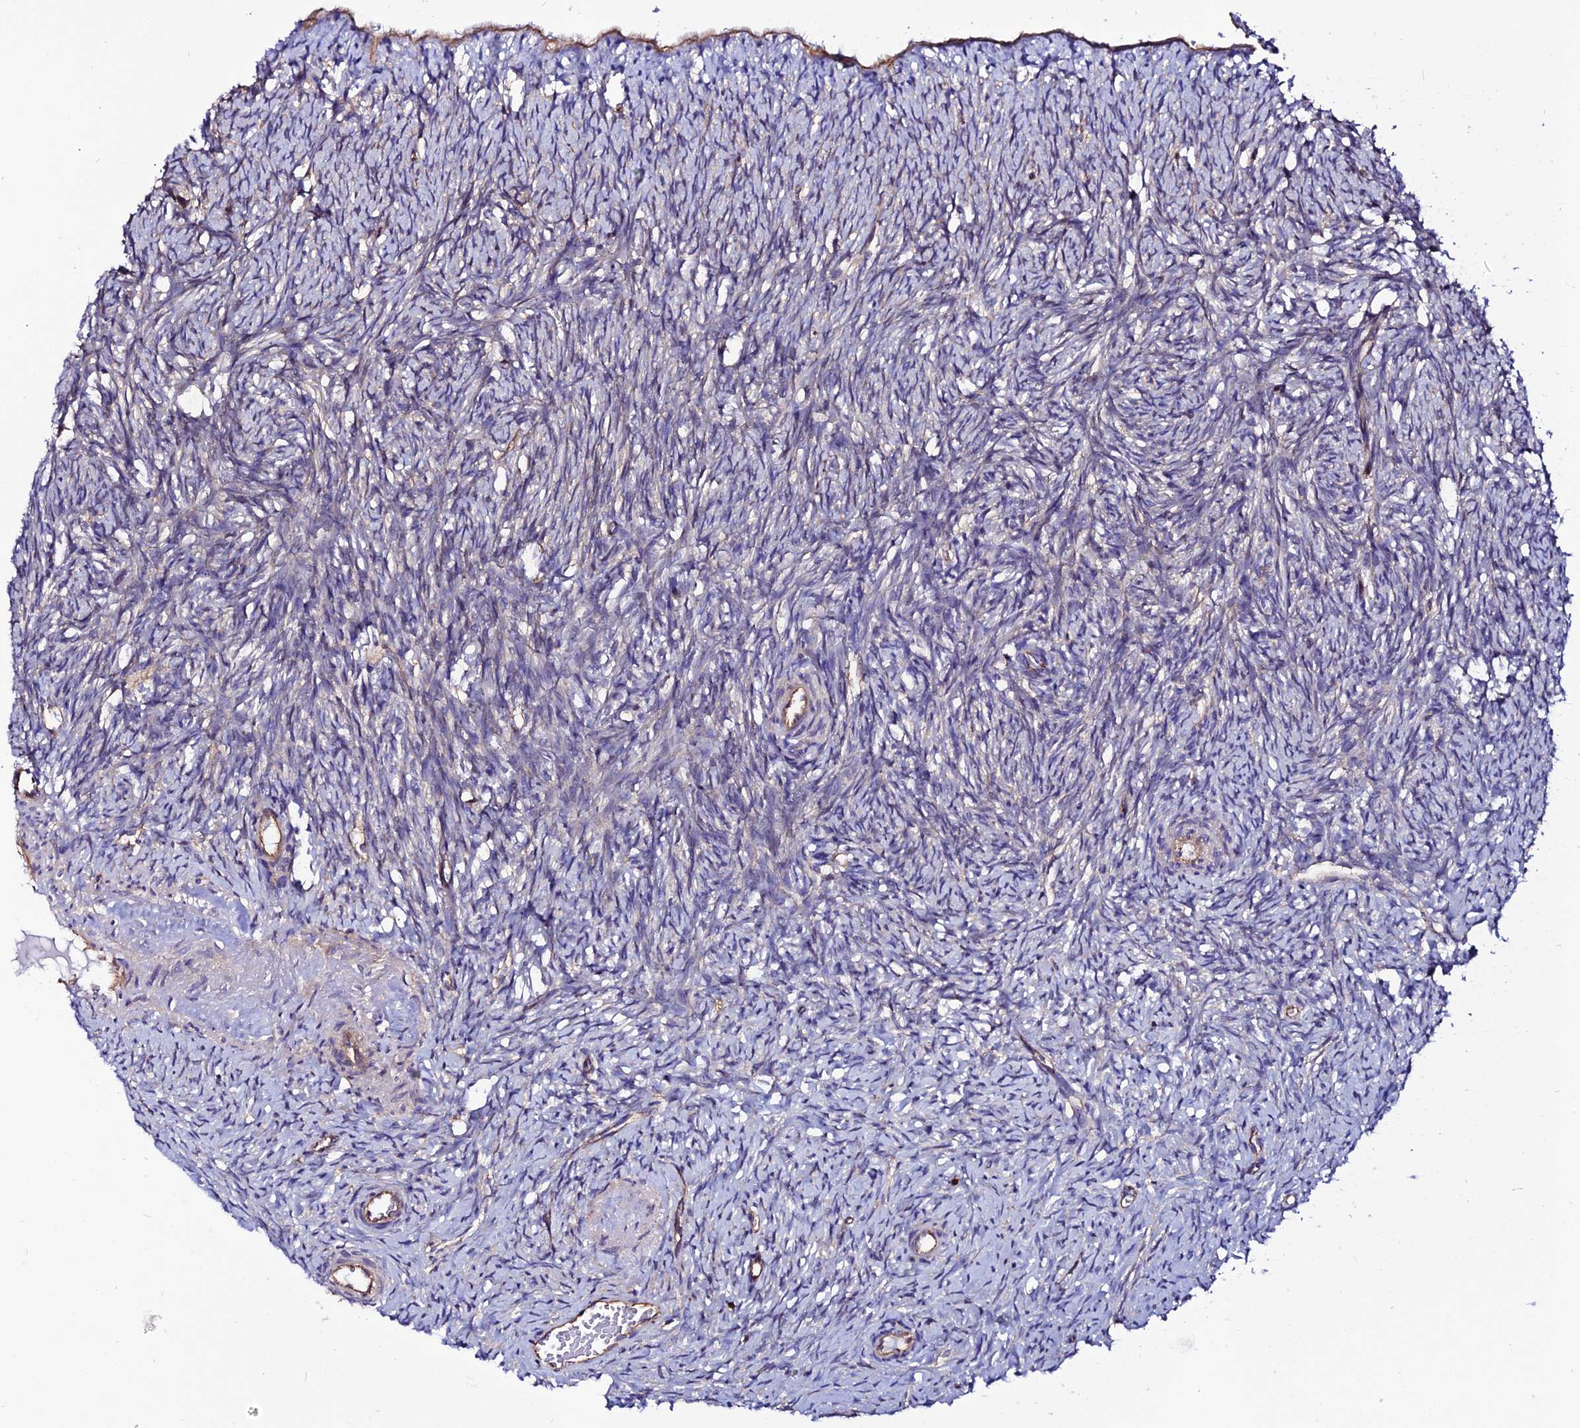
{"staining": {"intensity": "negative", "quantity": "none", "location": "none"}, "tissue": "ovary", "cell_type": "Ovarian stroma cells", "image_type": "normal", "snomed": [{"axis": "morphology", "description": "Normal tissue, NOS"}, {"axis": "topography", "description": "Ovary"}], "caption": "This micrograph is of unremarkable ovary stained with IHC to label a protein in brown with the nuclei are counter-stained blue. There is no expression in ovarian stroma cells.", "gene": "USP17L10", "patient": {"sex": "female", "age": 51}}